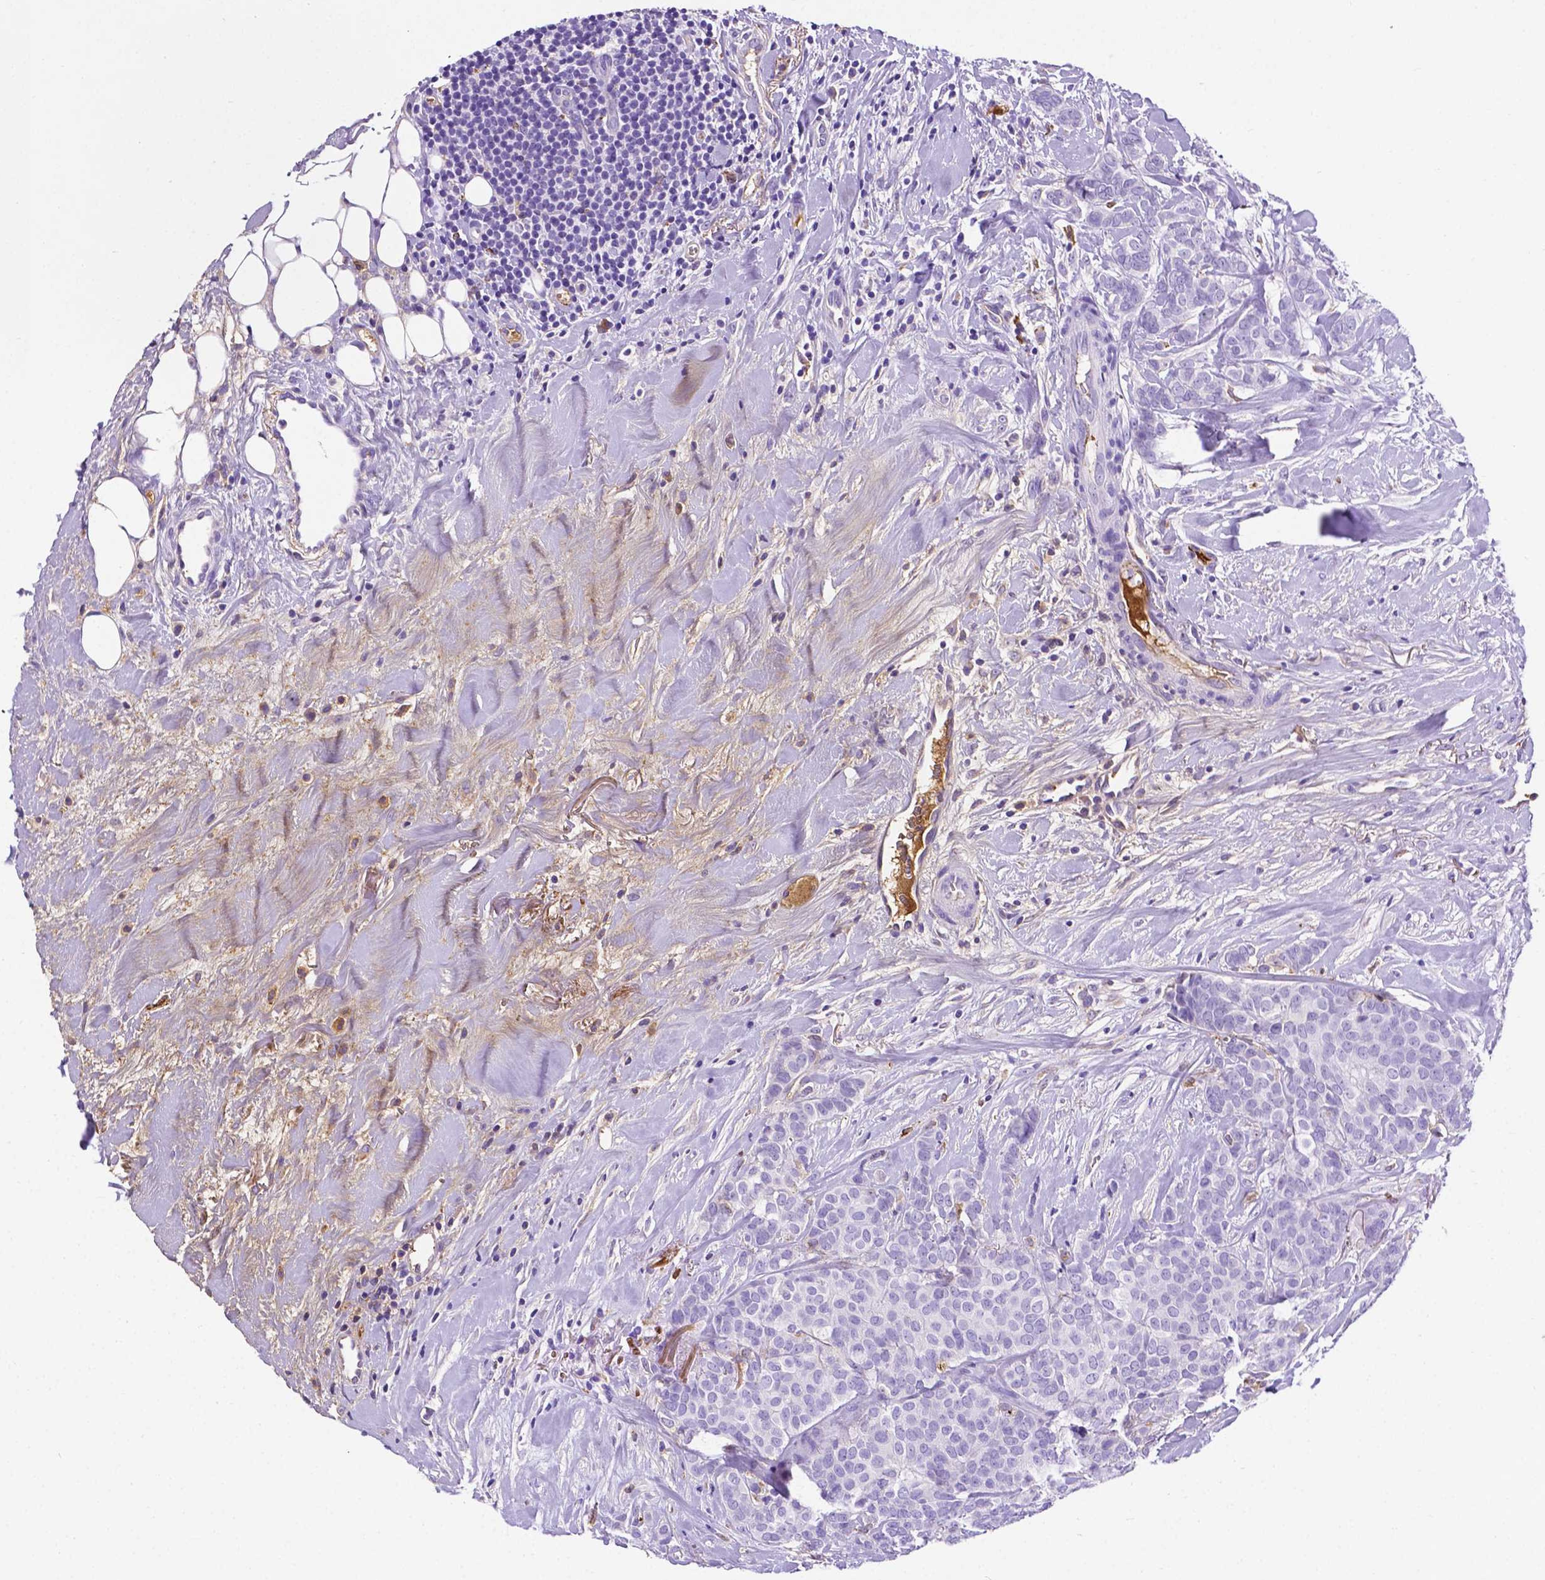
{"staining": {"intensity": "negative", "quantity": "none", "location": "none"}, "tissue": "breast cancer", "cell_type": "Tumor cells", "image_type": "cancer", "snomed": [{"axis": "morphology", "description": "Duct carcinoma"}, {"axis": "topography", "description": "Breast"}], "caption": "The photomicrograph exhibits no staining of tumor cells in infiltrating ductal carcinoma (breast). (DAB (3,3'-diaminobenzidine) immunohistochemistry (IHC), high magnification).", "gene": "APOE", "patient": {"sex": "female", "age": 84}}